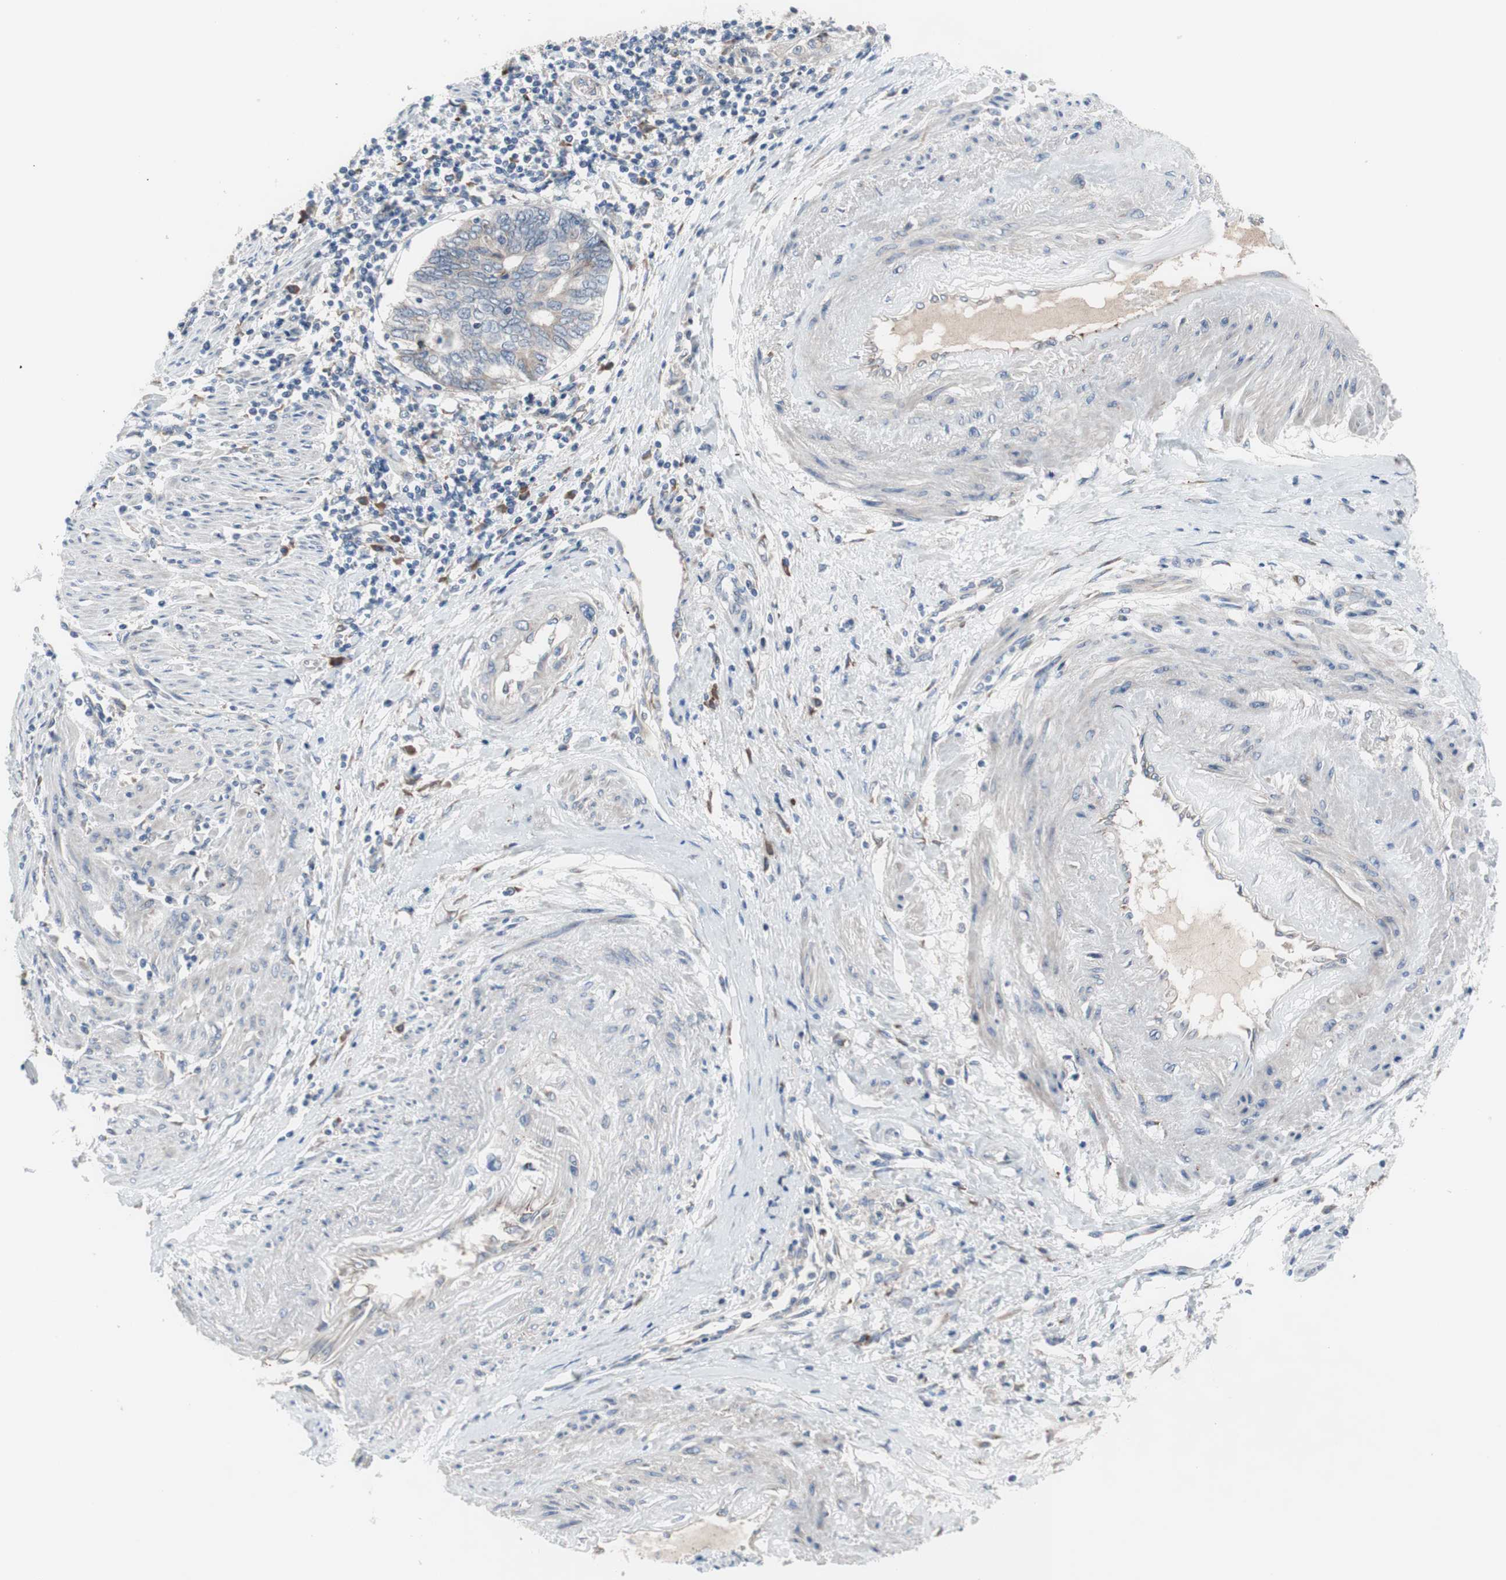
{"staining": {"intensity": "negative", "quantity": "none", "location": "none"}, "tissue": "endometrial cancer", "cell_type": "Tumor cells", "image_type": "cancer", "snomed": [{"axis": "morphology", "description": "Adenocarcinoma, NOS"}, {"axis": "topography", "description": "Uterus"}, {"axis": "topography", "description": "Endometrium"}], "caption": "The photomicrograph shows no staining of tumor cells in endometrial cancer. The staining is performed using DAB brown chromogen with nuclei counter-stained in using hematoxylin.", "gene": "KANSL1", "patient": {"sex": "female", "age": 70}}